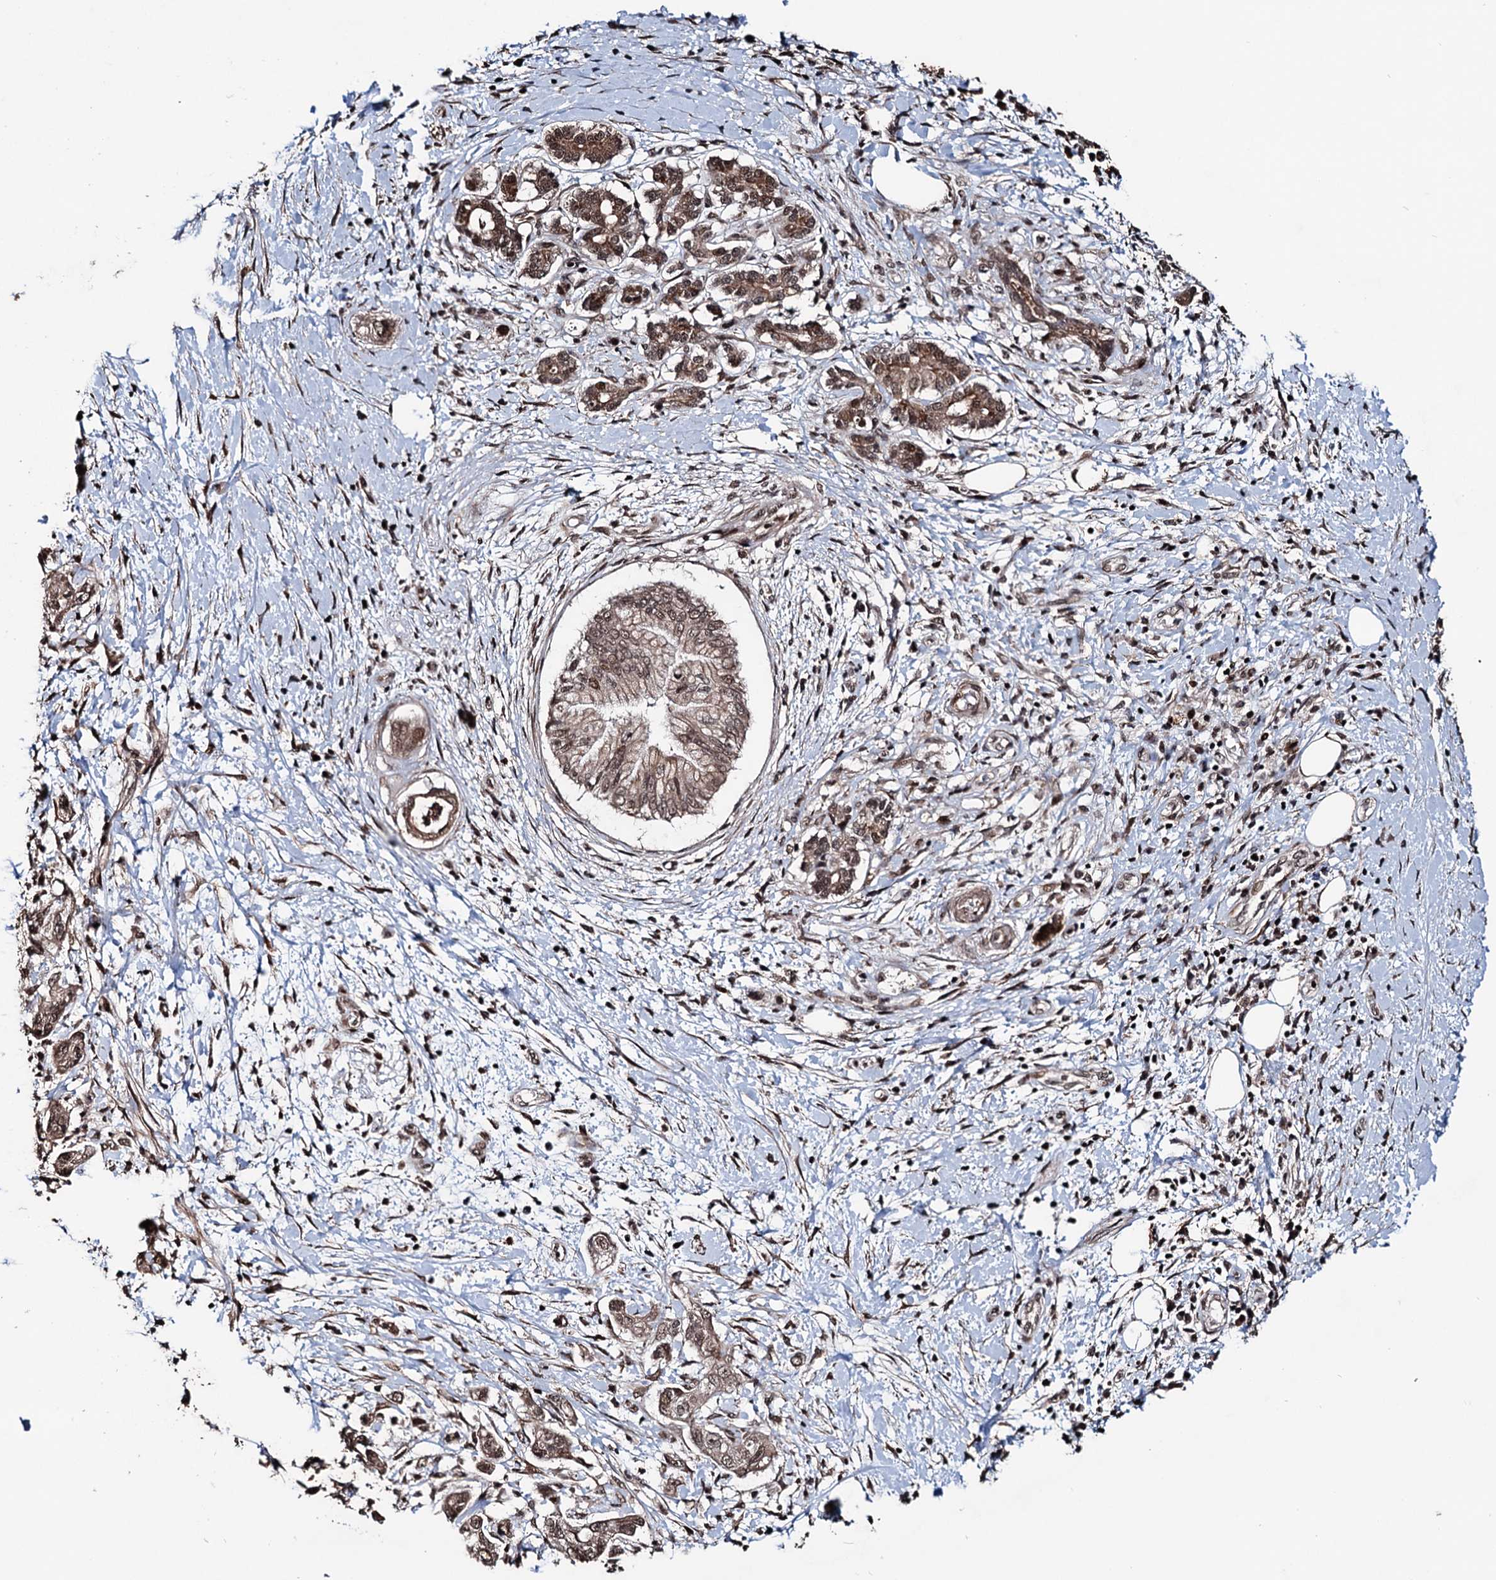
{"staining": {"intensity": "moderate", "quantity": ">75%", "location": "cytoplasmic/membranous,nuclear"}, "tissue": "pancreatic cancer", "cell_type": "Tumor cells", "image_type": "cancer", "snomed": [{"axis": "morphology", "description": "Adenocarcinoma, NOS"}, {"axis": "topography", "description": "Pancreas"}], "caption": "Protein staining shows moderate cytoplasmic/membranous and nuclear expression in about >75% of tumor cells in pancreatic cancer.", "gene": "EYA4", "patient": {"sex": "female", "age": 73}}